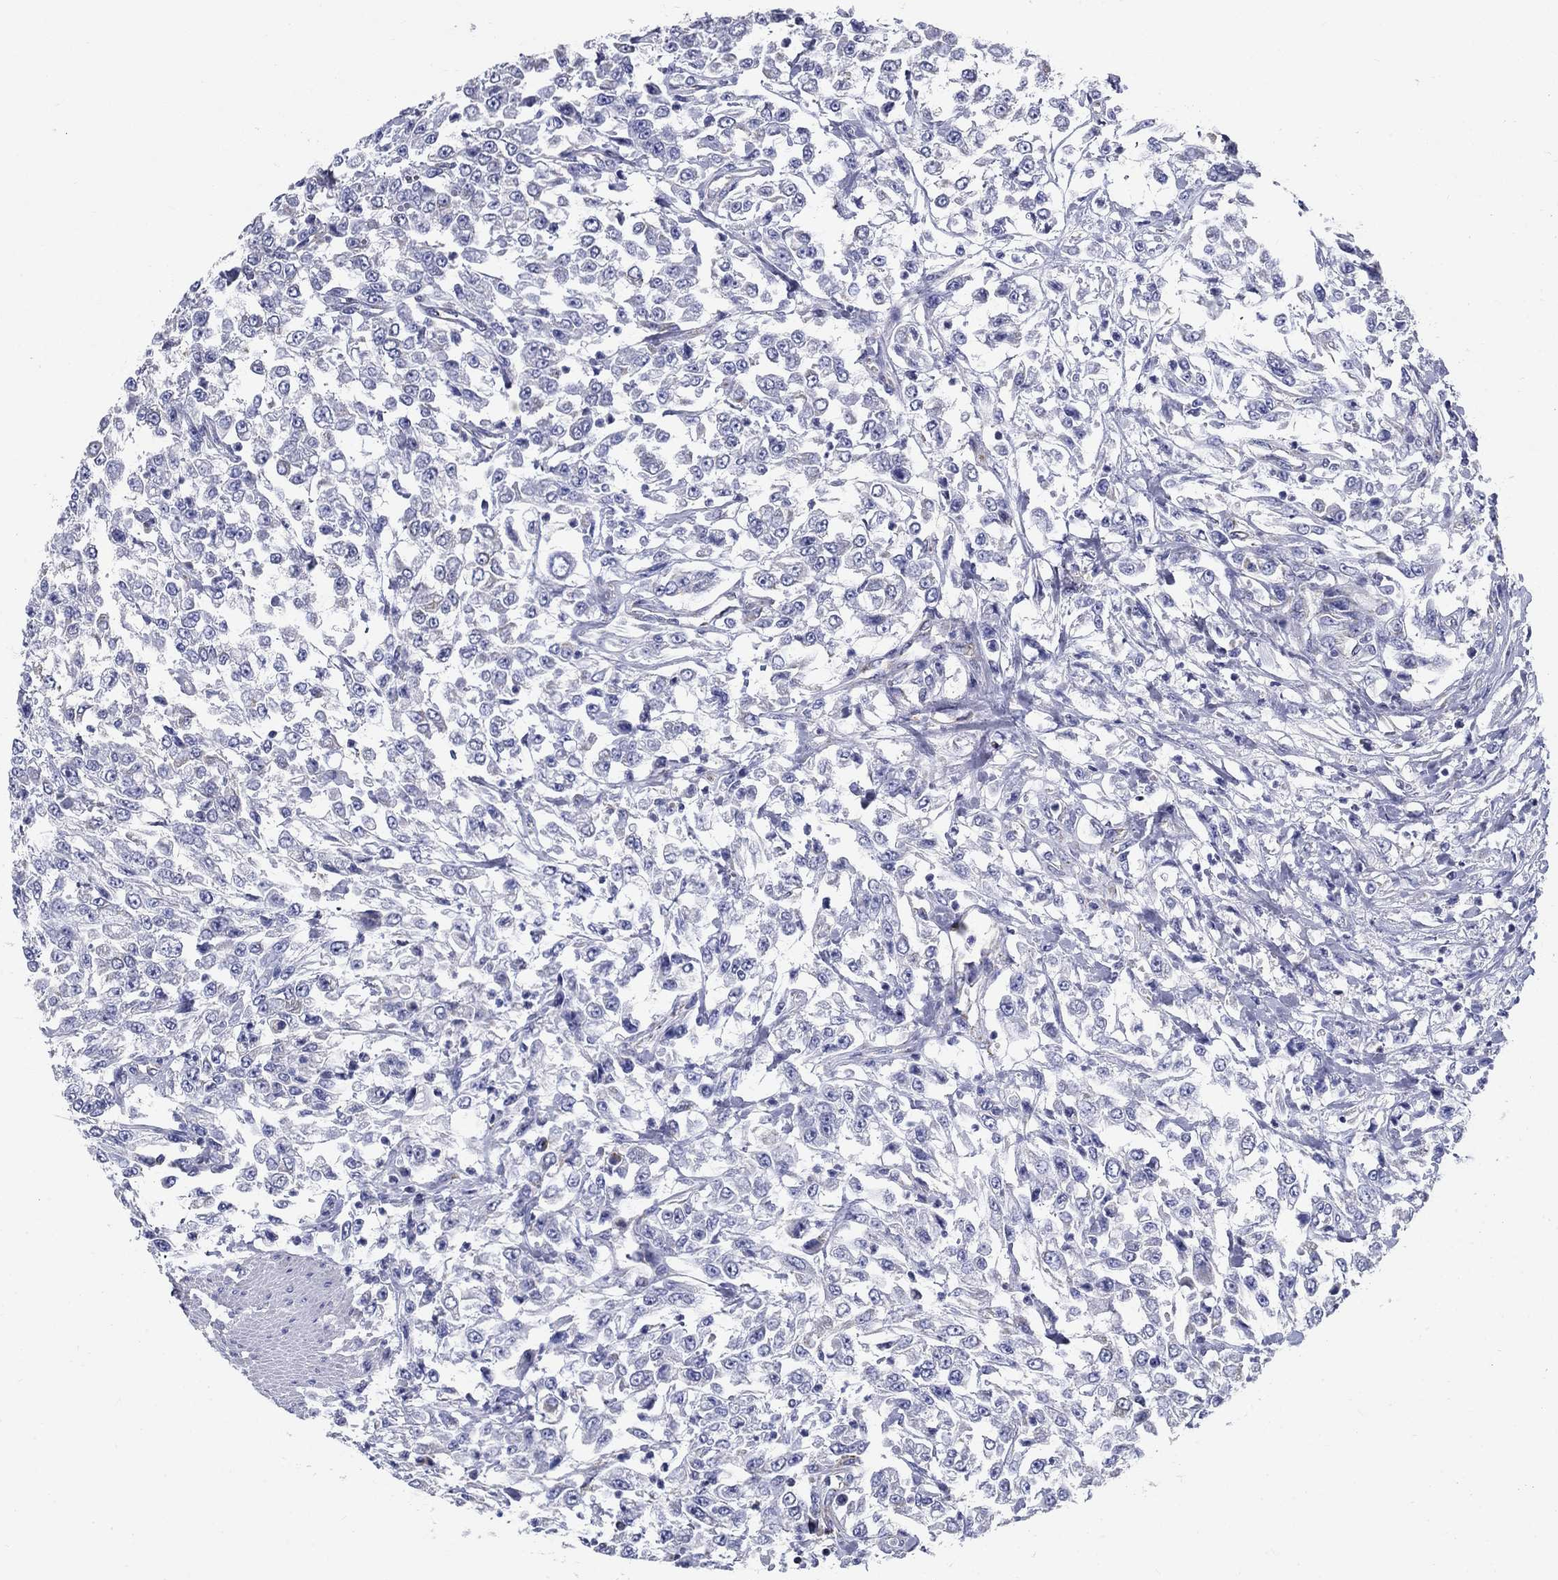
{"staining": {"intensity": "negative", "quantity": "none", "location": "none"}, "tissue": "urothelial cancer", "cell_type": "Tumor cells", "image_type": "cancer", "snomed": [{"axis": "morphology", "description": "Urothelial carcinoma, High grade"}, {"axis": "topography", "description": "Urinary bladder"}], "caption": "An immunohistochemistry image of urothelial cancer is shown. There is no staining in tumor cells of urothelial cancer. (DAB immunohistochemistry, high magnification).", "gene": "UPB1", "patient": {"sex": "male", "age": 46}}